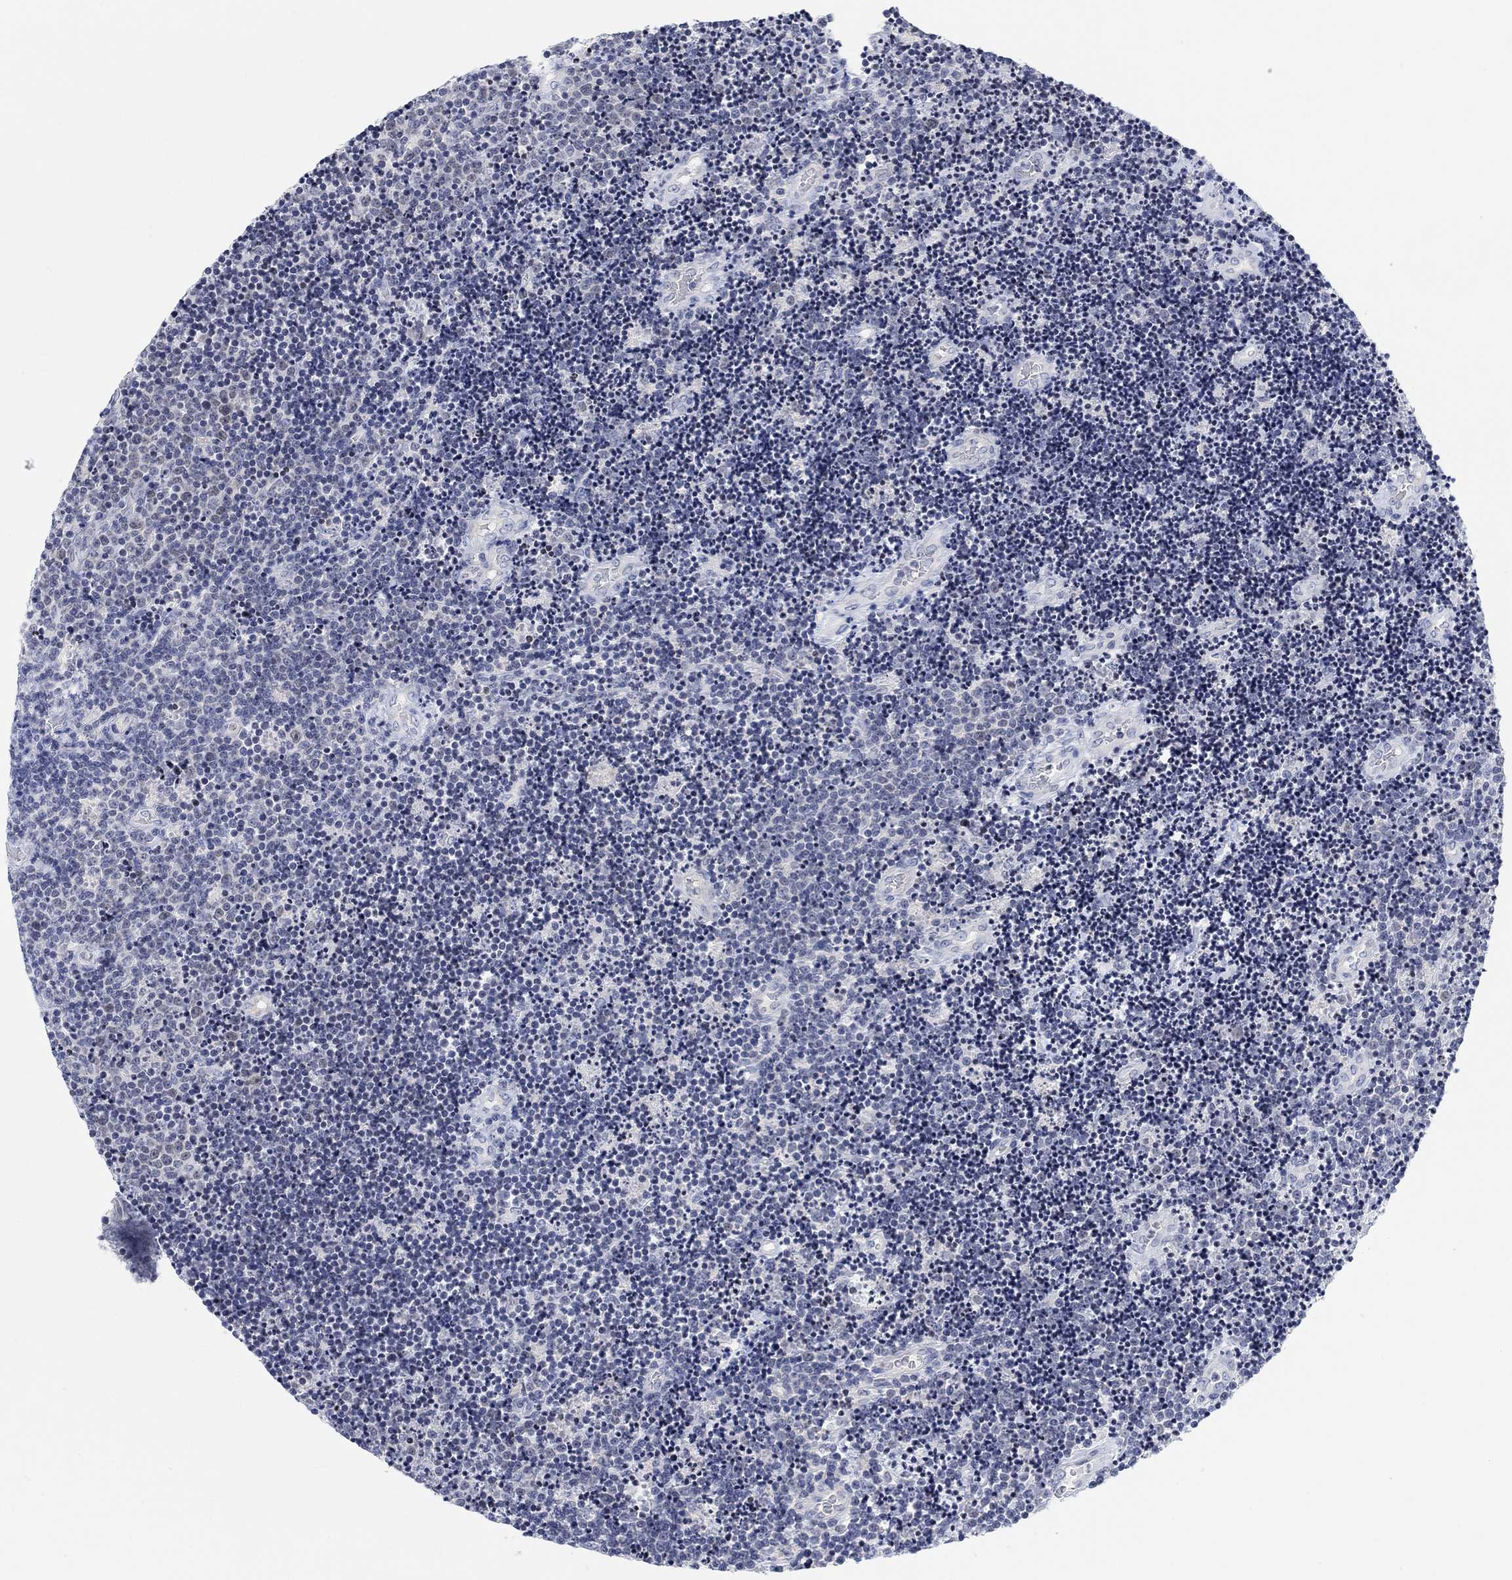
{"staining": {"intensity": "negative", "quantity": "none", "location": "none"}, "tissue": "lymphoma", "cell_type": "Tumor cells", "image_type": "cancer", "snomed": [{"axis": "morphology", "description": "Malignant lymphoma, non-Hodgkin's type, Low grade"}, {"axis": "topography", "description": "Brain"}], "caption": "Lymphoma stained for a protein using immunohistochemistry displays no positivity tumor cells.", "gene": "ATP6V1E2", "patient": {"sex": "female", "age": 66}}